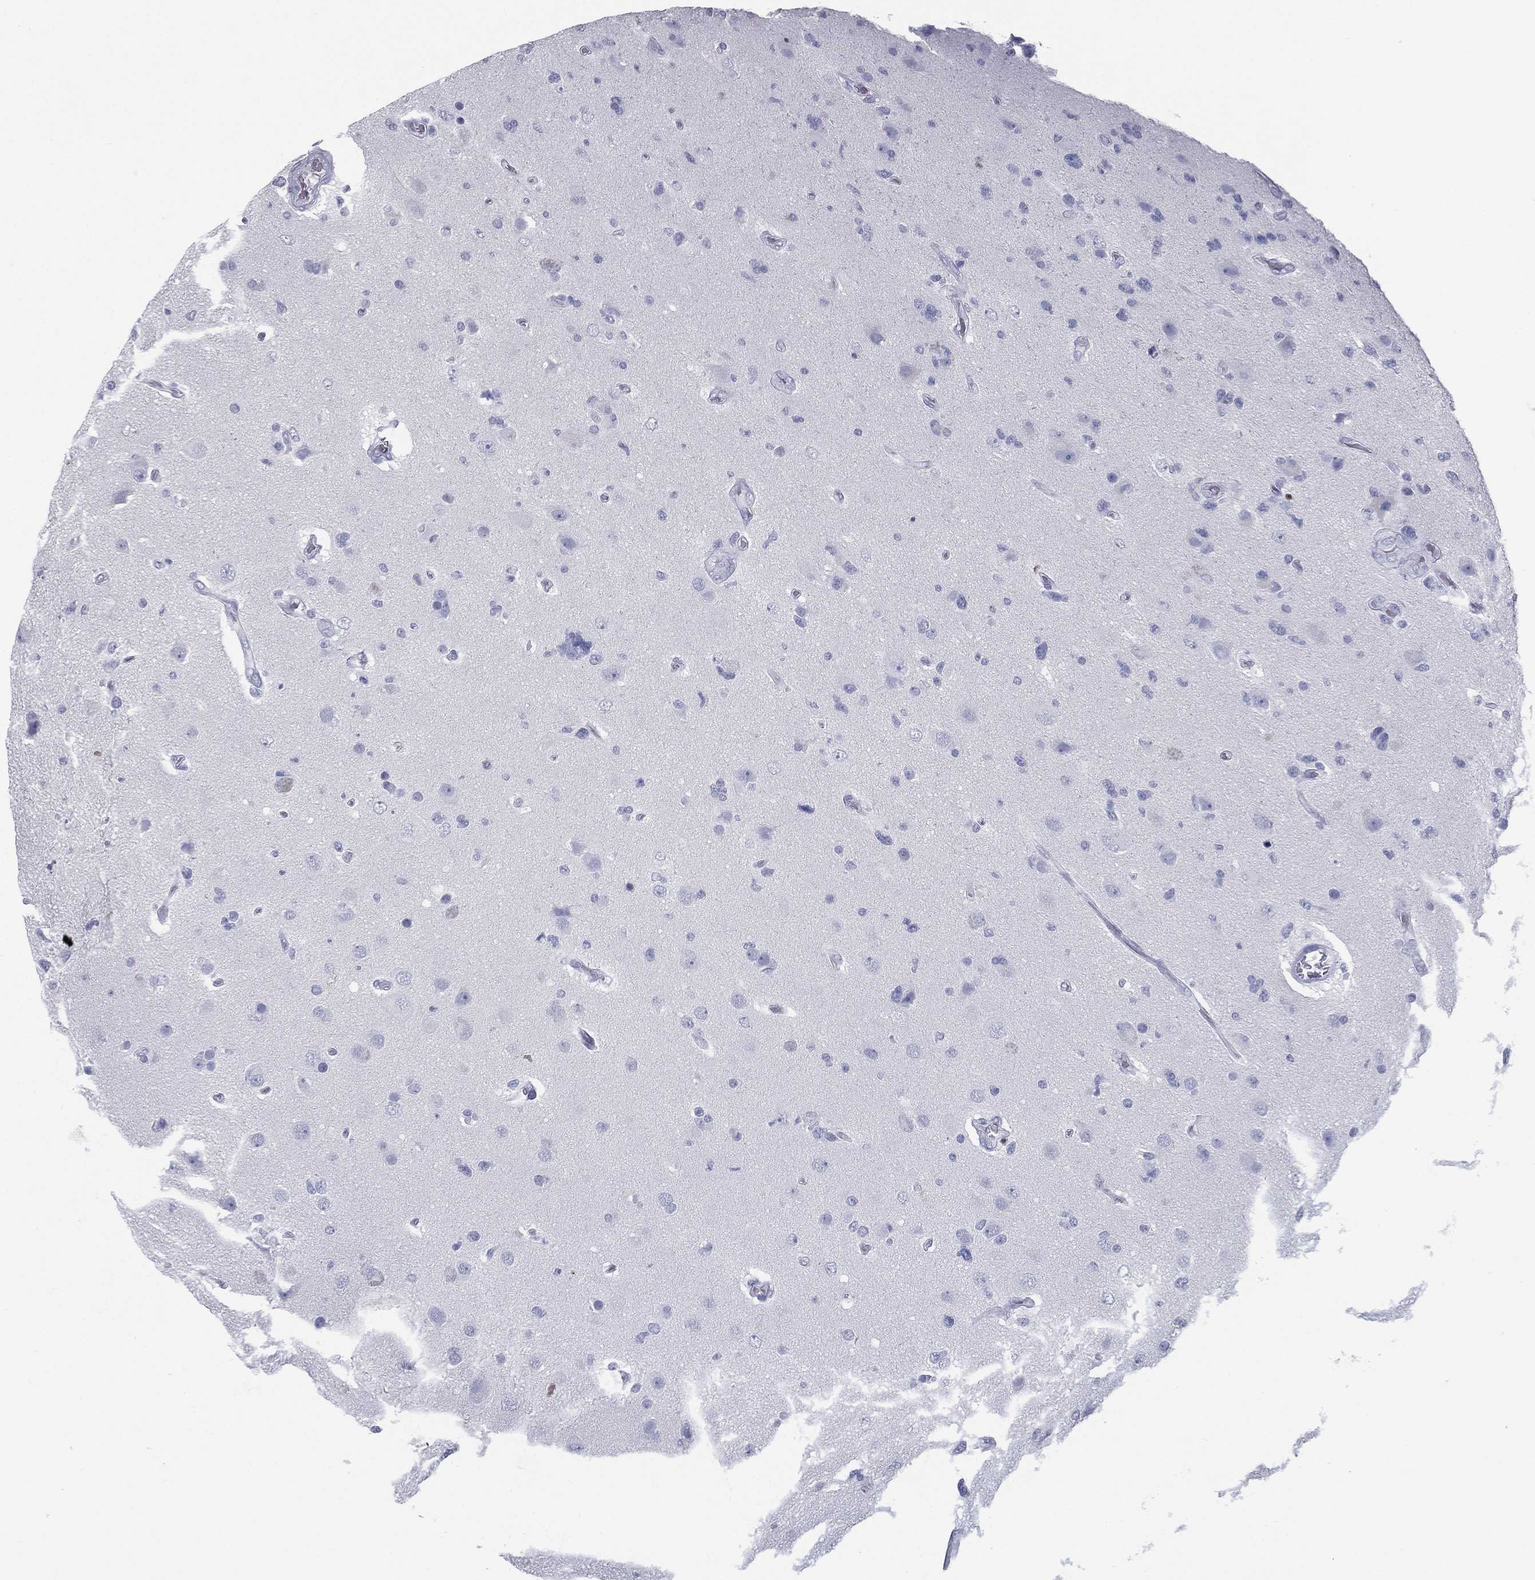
{"staining": {"intensity": "negative", "quantity": "none", "location": "none"}, "tissue": "glioma", "cell_type": "Tumor cells", "image_type": "cancer", "snomed": [{"axis": "morphology", "description": "Glioma, malignant, High grade"}, {"axis": "topography", "description": "Cerebral cortex"}], "caption": "Protein analysis of glioma displays no significant expression in tumor cells.", "gene": "PYHIN1", "patient": {"sex": "male", "age": 70}}